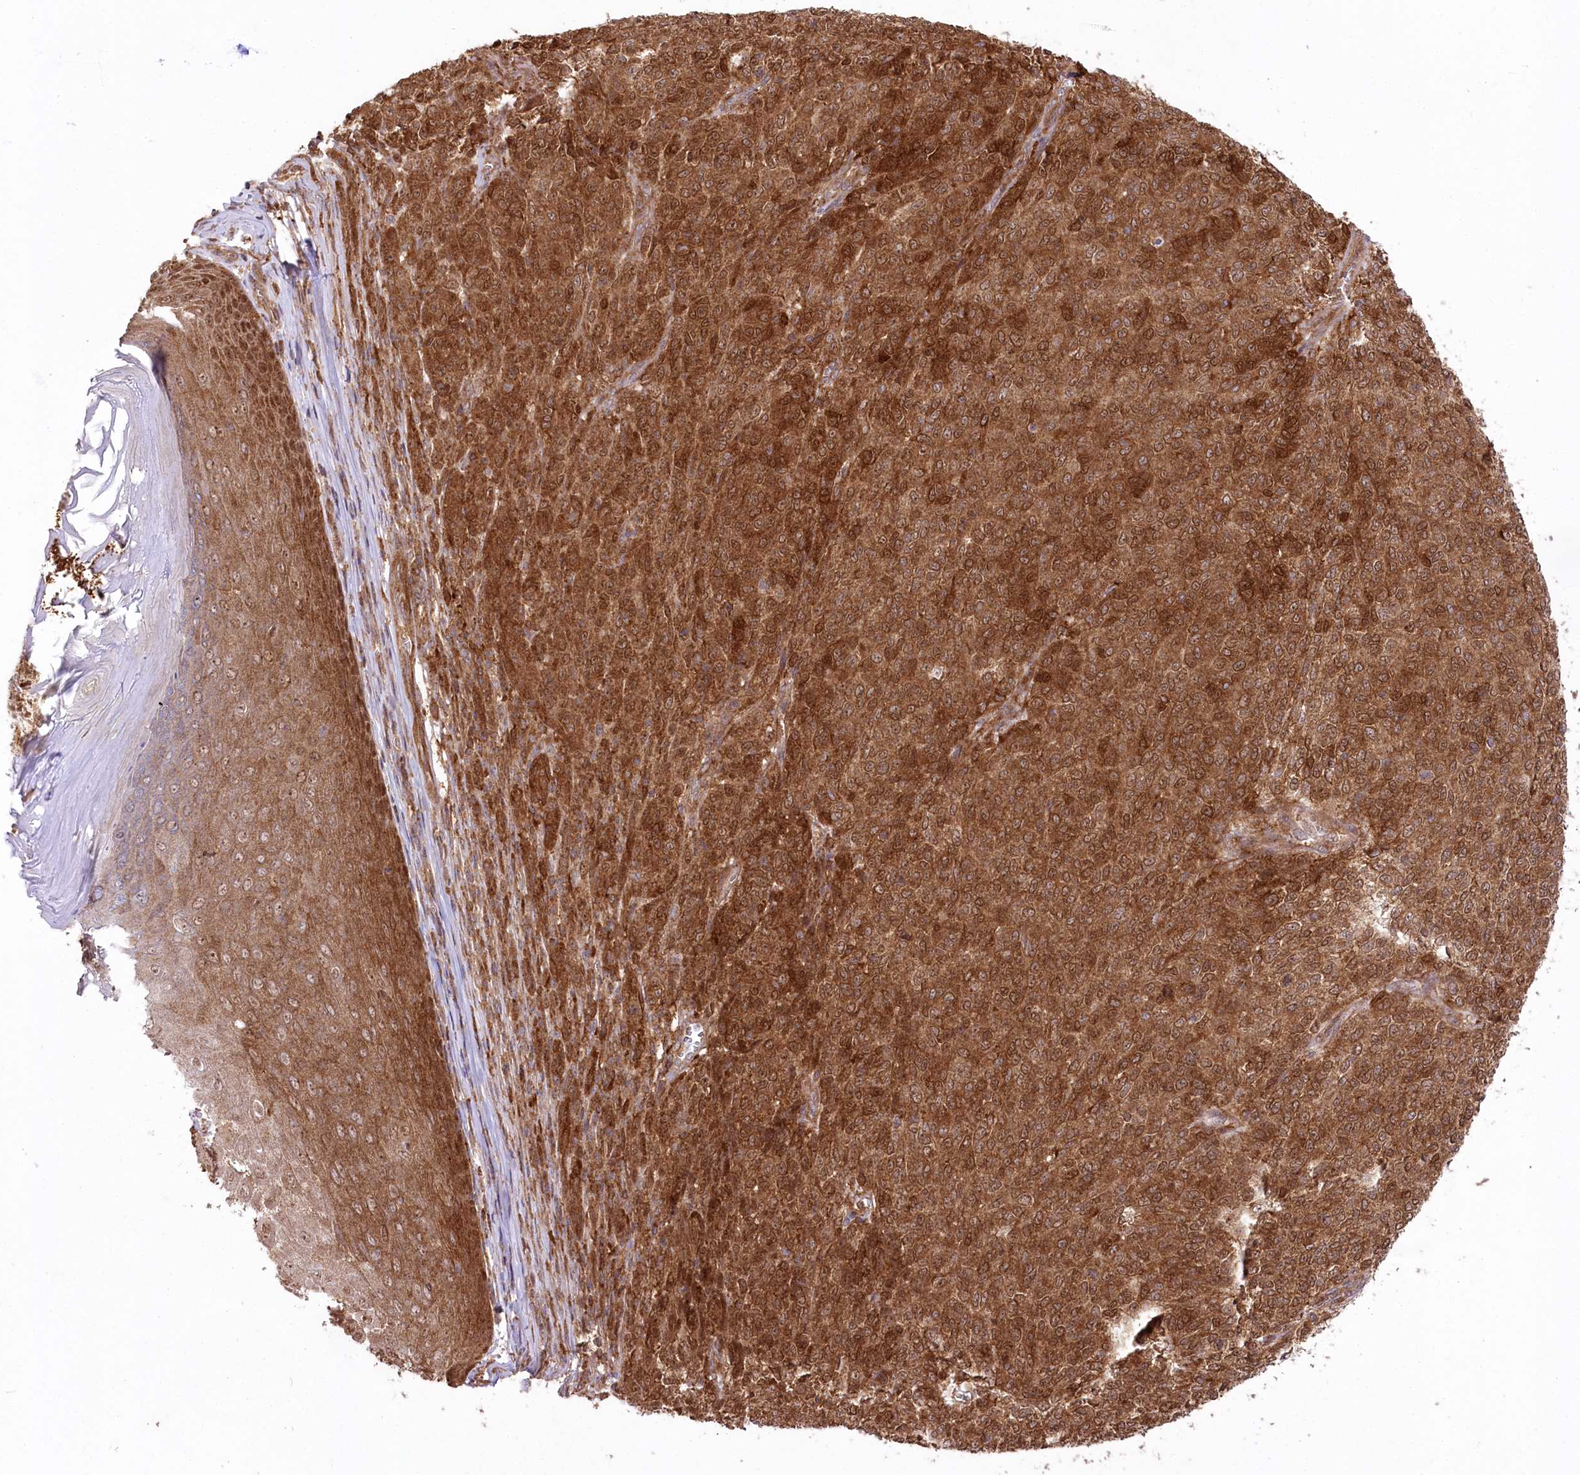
{"staining": {"intensity": "strong", "quantity": ">75%", "location": "cytoplasmic/membranous"}, "tissue": "melanoma", "cell_type": "Tumor cells", "image_type": "cancer", "snomed": [{"axis": "morphology", "description": "Malignant melanoma, NOS"}, {"axis": "topography", "description": "Skin"}], "caption": "Protein positivity by IHC demonstrates strong cytoplasmic/membranous expression in about >75% of tumor cells in melanoma. (IHC, brightfield microscopy, high magnification).", "gene": "CCDC91", "patient": {"sex": "male", "age": 49}}